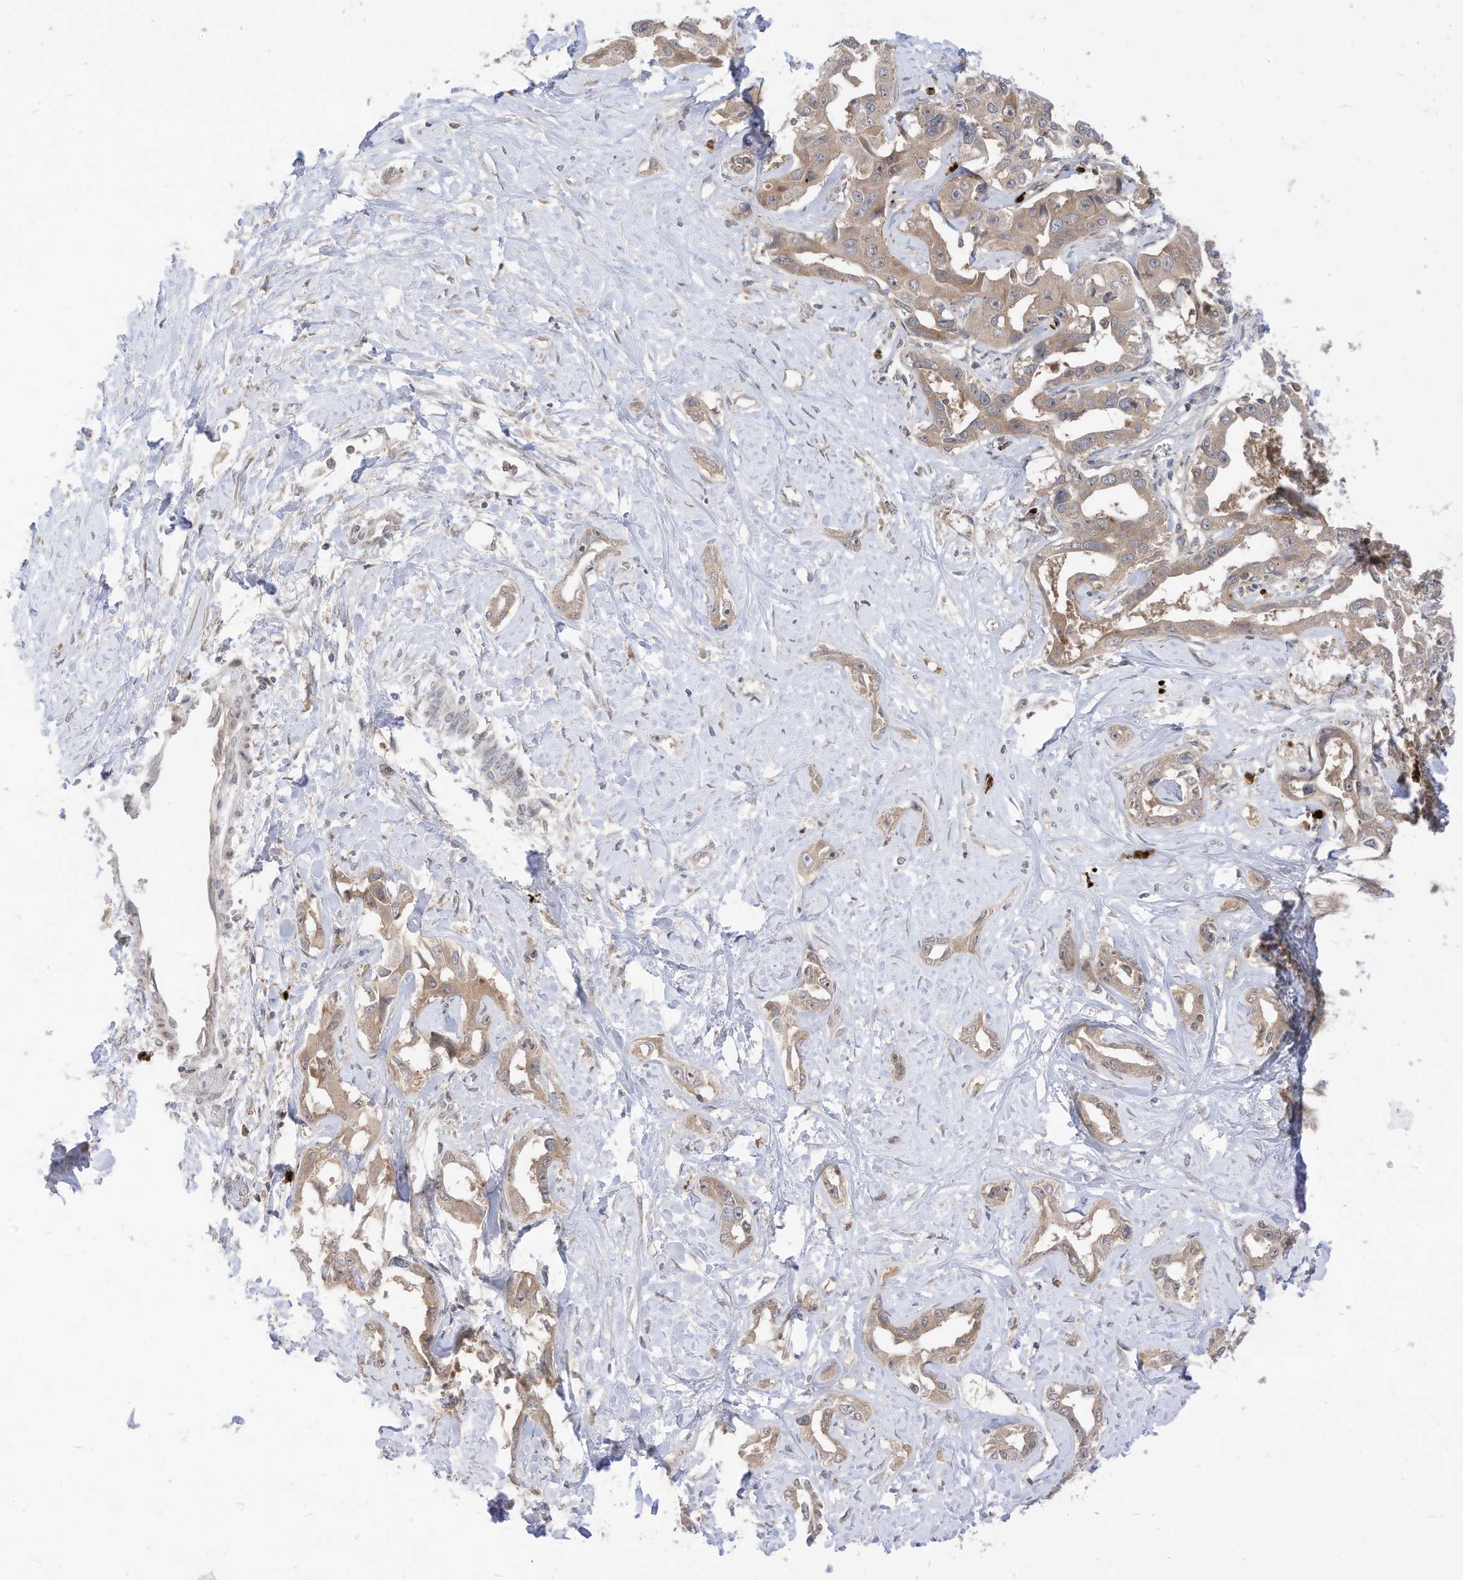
{"staining": {"intensity": "weak", "quantity": ">75%", "location": "cytoplasmic/membranous"}, "tissue": "liver cancer", "cell_type": "Tumor cells", "image_type": "cancer", "snomed": [{"axis": "morphology", "description": "Cholangiocarcinoma"}, {"axis": "topography", "description": "Liver"}], "caption": "A photomicrograph showing weak cytoplasmic/membranous staining in about >75% of tumor cells in liver cancer, as visualized by brown immunohistochemical staining.", "gene": "CNKSR1", "patient": {"sex": "male", "age": 59}}